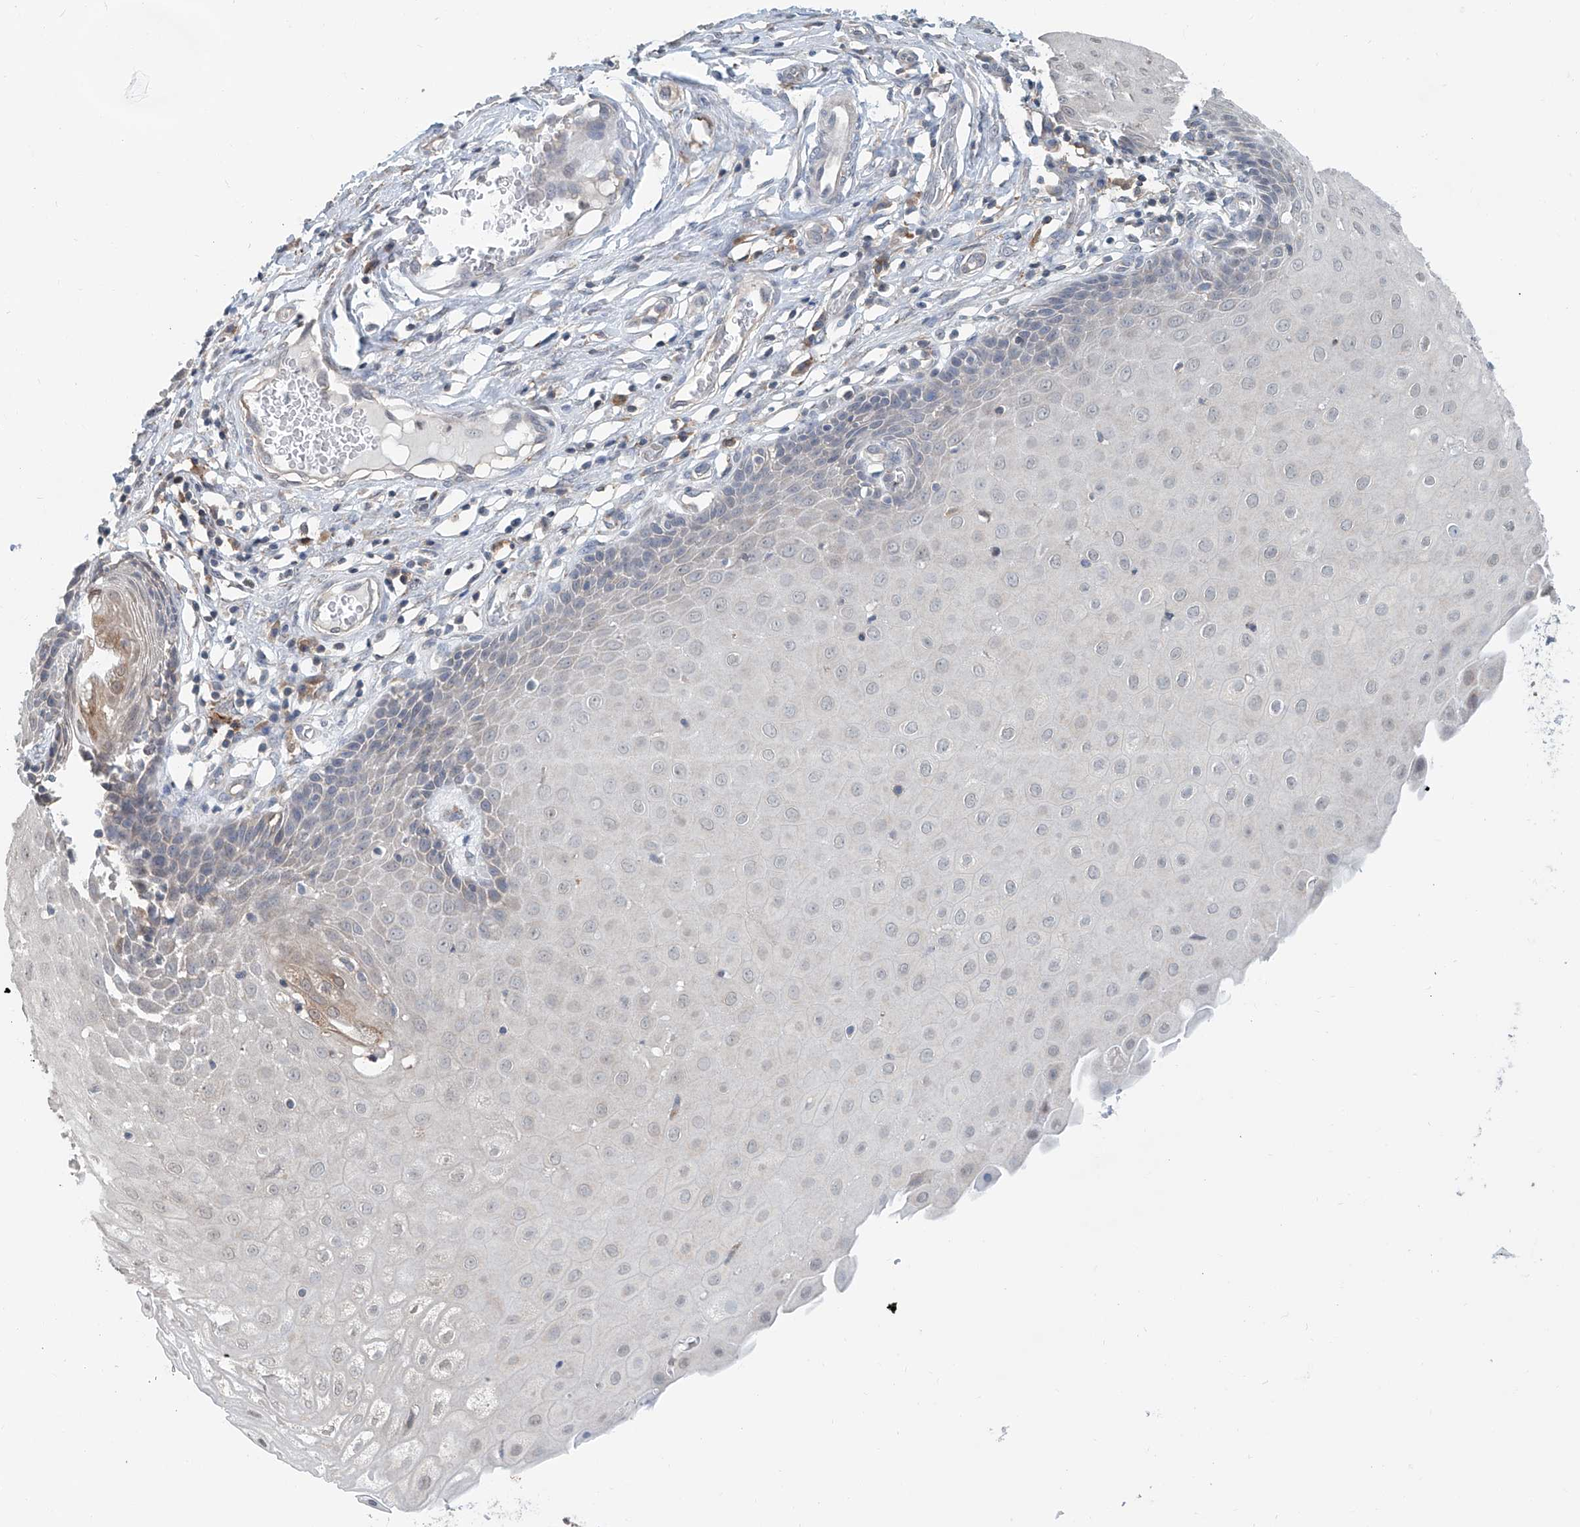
{"staining": {"intensity": "weak", "quantity": "<25%", "location": "cytoplasmic/membranous"}, "tissue": "cervix", "cell_type": "Glandular cells", "image_type": "normal", "snomed": [{"axis": "morphology", "description": "Normal tissue, NOS"}, {"axis": "topography", "description": "Cervix"}], "caption": "Image shows no significant protein staining in glandular cells of benign cervix.", "gene": "KCNK10", "patient": {"sex": "female", "age": 55}}